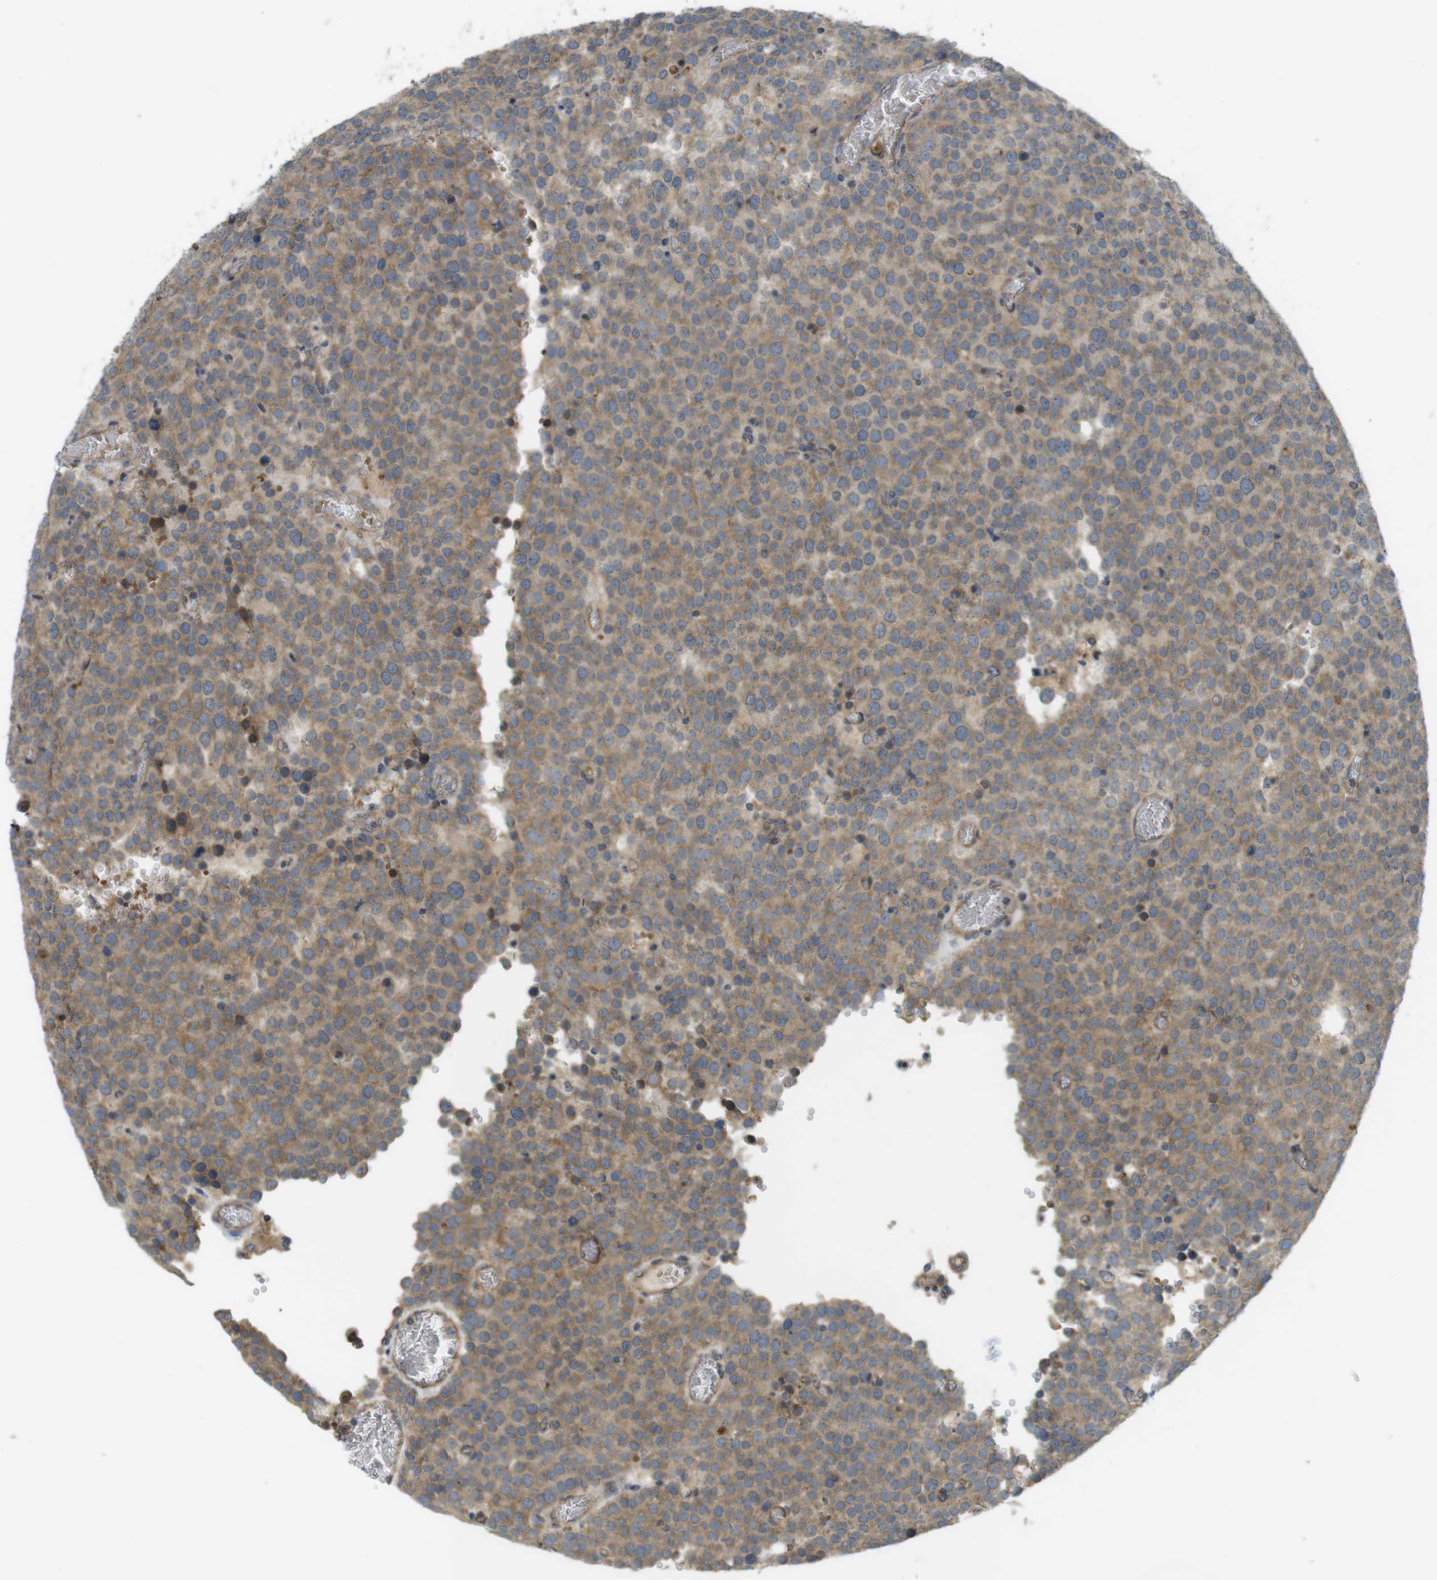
{"staining": {"intensity": "moderate", "quantity": ">75%", "location": "cytoplasmic/membranous"}, "tissue": "testis cancer", "cell_type": "Tumor cells", "image_type": "cancer", "snomed": [{"axis": "morphology", "description": "Normal tissue, NOS"}, {"axis": "morphology", "description": "Seminoma, NOS"}, {"axis": "topography", "description": "Testis"}], "caption": "IHC histopathology image of seminoma (testis) stained for a protein (brown), which shows medium levels of moderate cytoplasmic/membranous staining in approximately >75% of tumor cells.", "gene": "CLTC", "patient": {"sex": "male", "age": 71}}